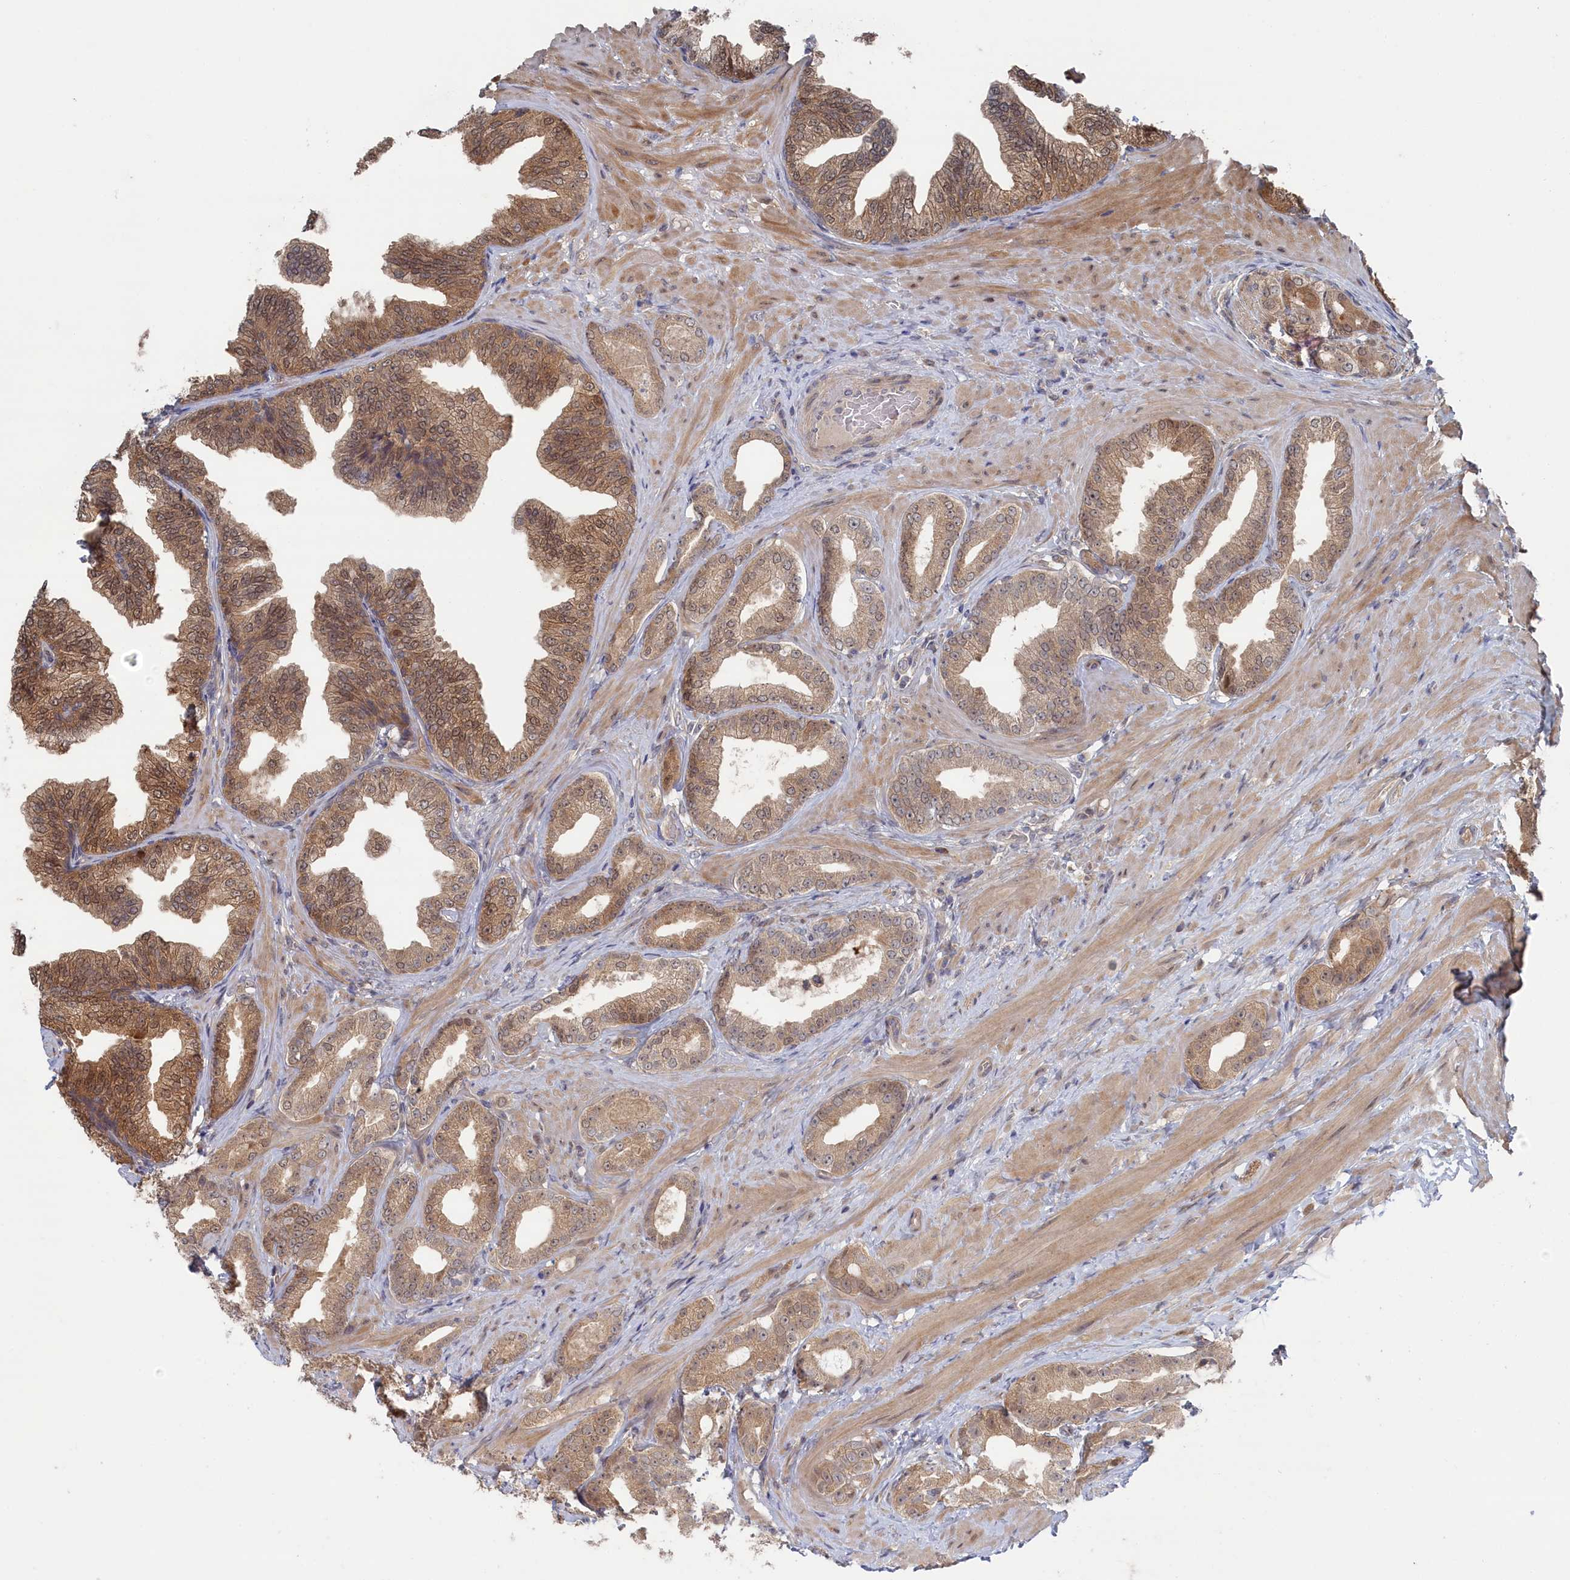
{"staining": {"intensity": "weak", "quantity": "25%-75%", "location": "cytoplasmic/membranous,nuclear"}, "tissue": "prostate cancer", "cell_type": "Tumor cells", "image_type": "cancer", "snomed": [{"axis": "morphology", "description": "Adenocarcinoma, Low grade"}, {"axis": "topography", "description": "Prostate"}], "caption": "Prostate cancer stained with a brown dye exhibits weak cytoplasmic/membranous and nuclear positive expression in approximately 25%-75% of tumor cells.", "gene": "IRGQ", "patient": {"sex": "male", "age": 63}}